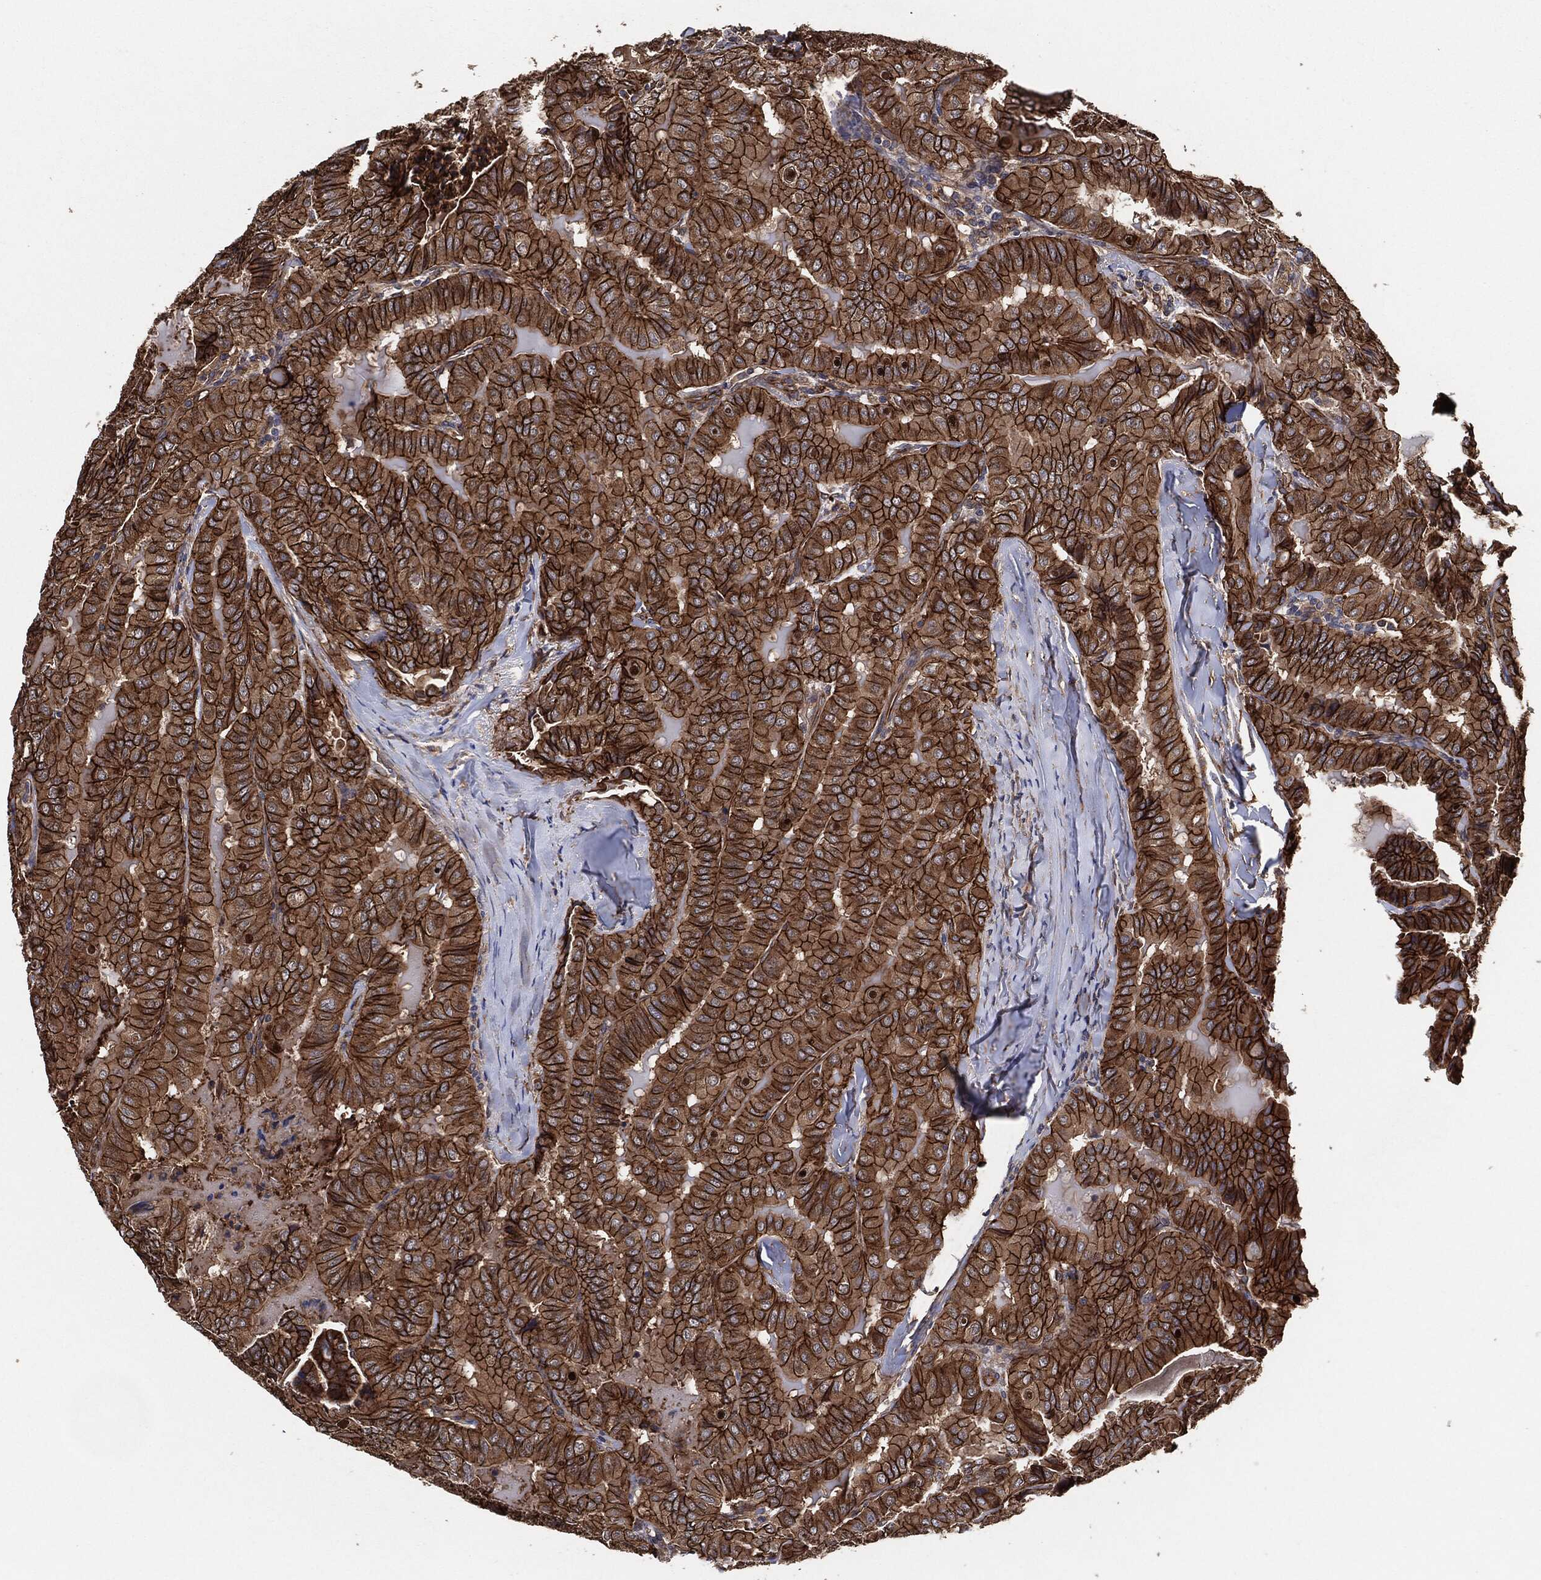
{"staining": {"intensity": "strong", "quantity": ">75%", "location": "cytoplasmic/membranous"}, "tissue": "thyroid cancer", "cell_type": "Tumor cells", "image_type": "cancer", "snomed": [{"axis": "morphology", "description": "Papillary adenocarcinoma, NOS"}, {"axis": "topography", "description": "Thyroid gland"}], "caption": "Tumor cells show high levels of strong cytoplasmic/membranous positivity in about >75% of cells in human papillary adenocarcinoma (thyroid).", "gene": "CTNNA1", "patient": {"sex": "female", "age": 68}}